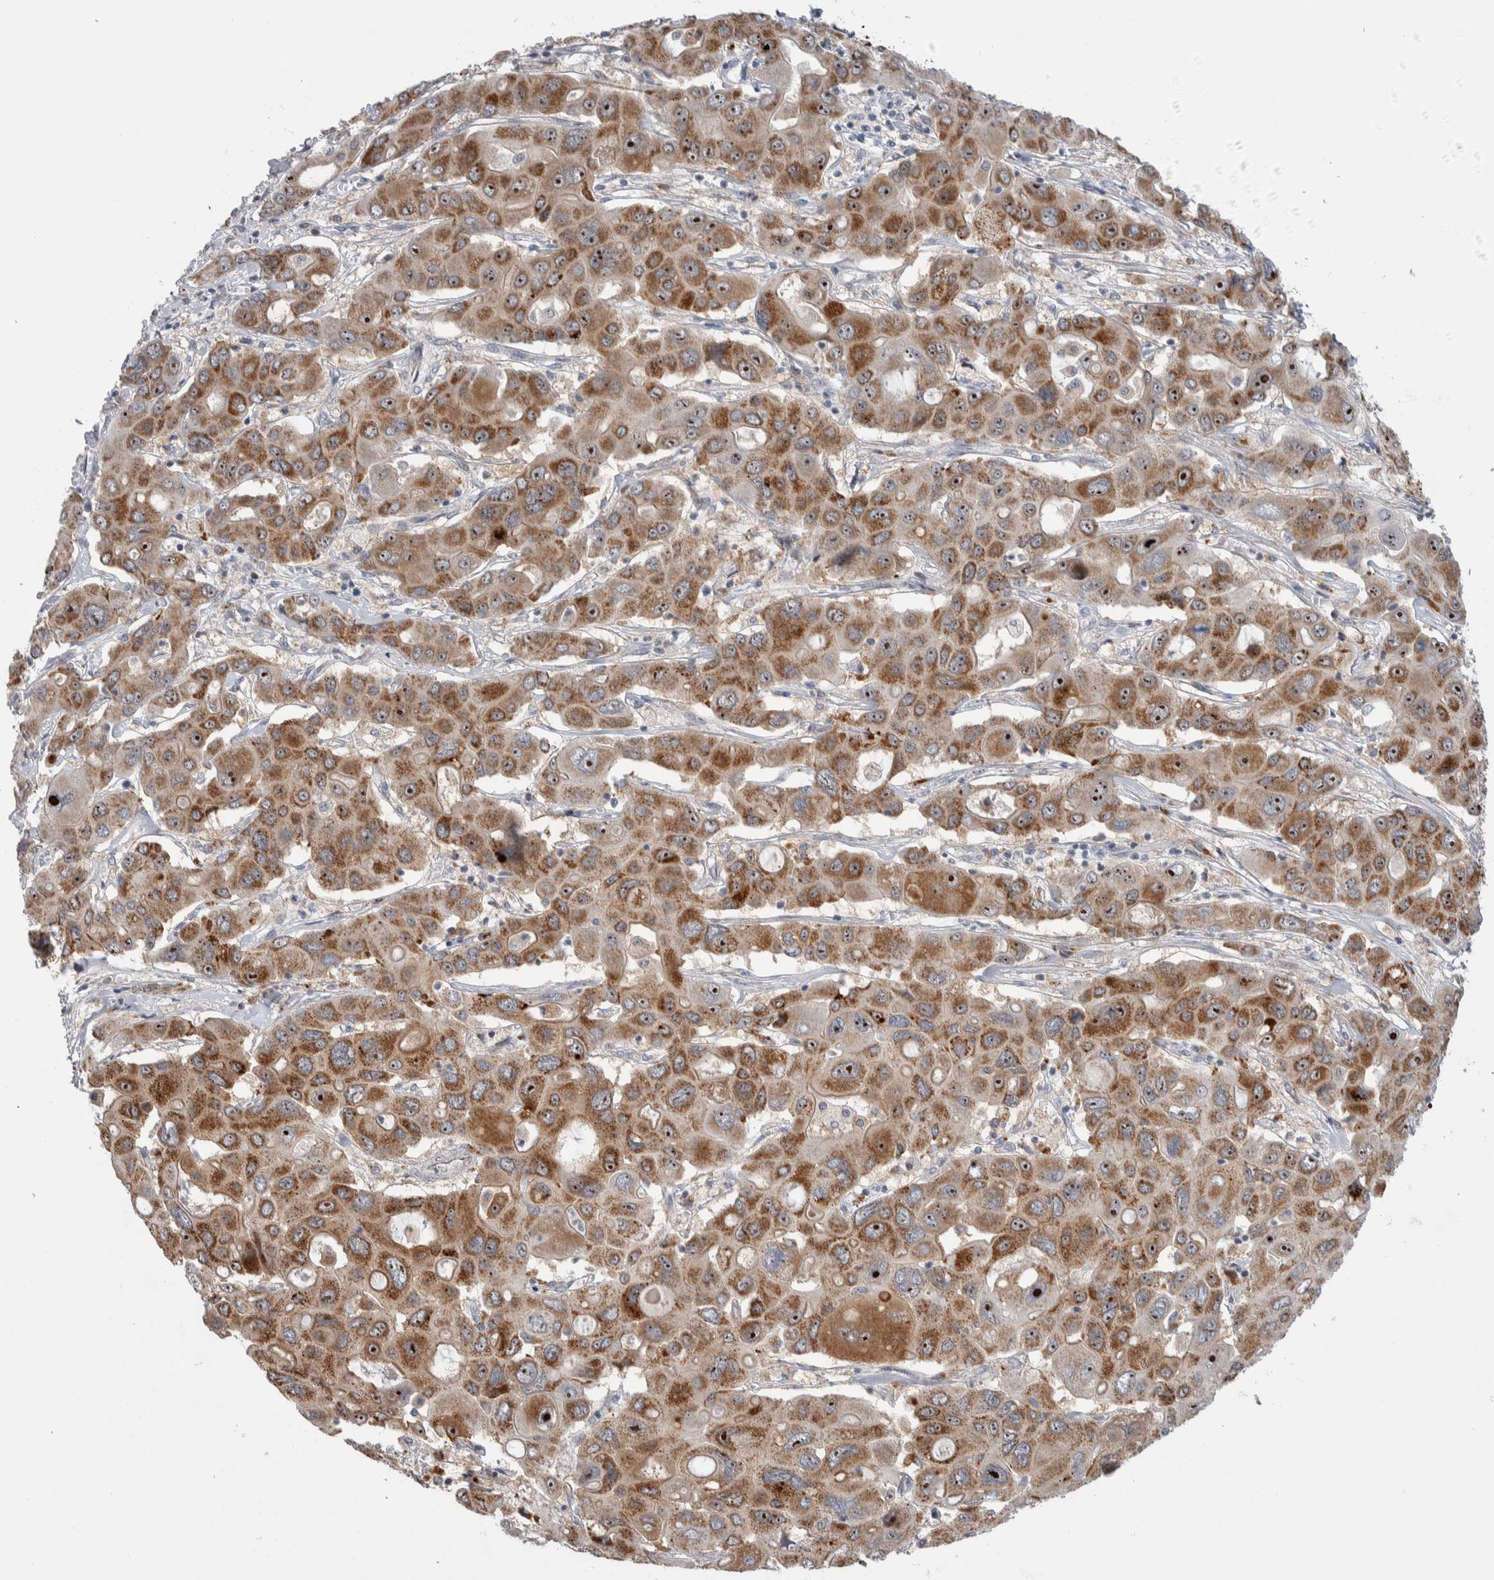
{"staining": {"intensity": "strong", "quantity": ">75%", "location": "cytoplasmic/membranous,nuclear"}, "tissue": "liver cancer", "cell_type": "Tumor cells", "image_type": "cancer", "snomed": [{"axis": "morphology", "description": "Cholangiocarcinoma"}, {"axis": "topography", "description": "Liver"}], "caption": "IHC histopathology image of human liver cancer (cholangiocarcinoma) stained for a protein (brown), which reveals high levels of strong cytoplasmic/membranous and nuclear expression in approximately >75% of tumor cells.", "gene": "PRRG4", "patient": {"sex": "male", "age": 67}}